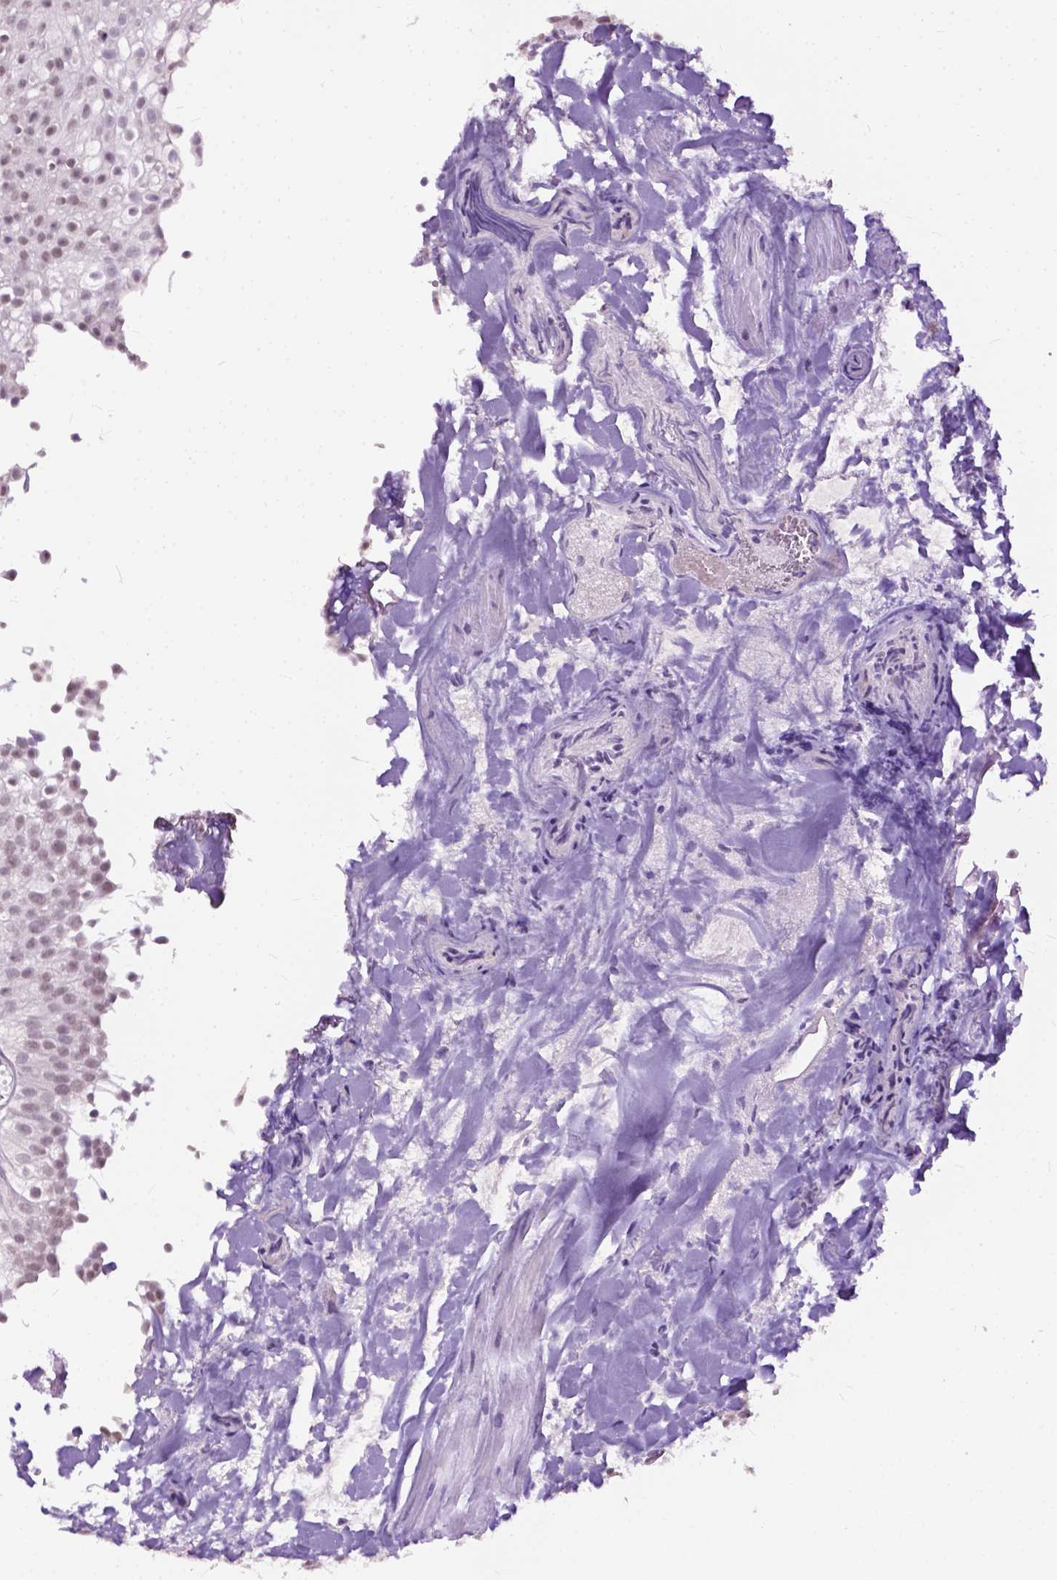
{"staining": {"intensity": "negative", "quantity": "none", "location": "none"}, "tissue": "urothelial cancer", "cell_type": "Tumor cells", "image_type": "cancer", "snomed": [{"axis": "morphology", "description": "Urothelial carcinoma, Low grade"}, {"axis": "topography", "description": "Urinary bladder"}], "caption": "IHC of human low-grade urothelial carcinoma displays no positivity in tumor cells.", "gene": "GPR37L1", "patient": {"sex": "male", "age": 70}}